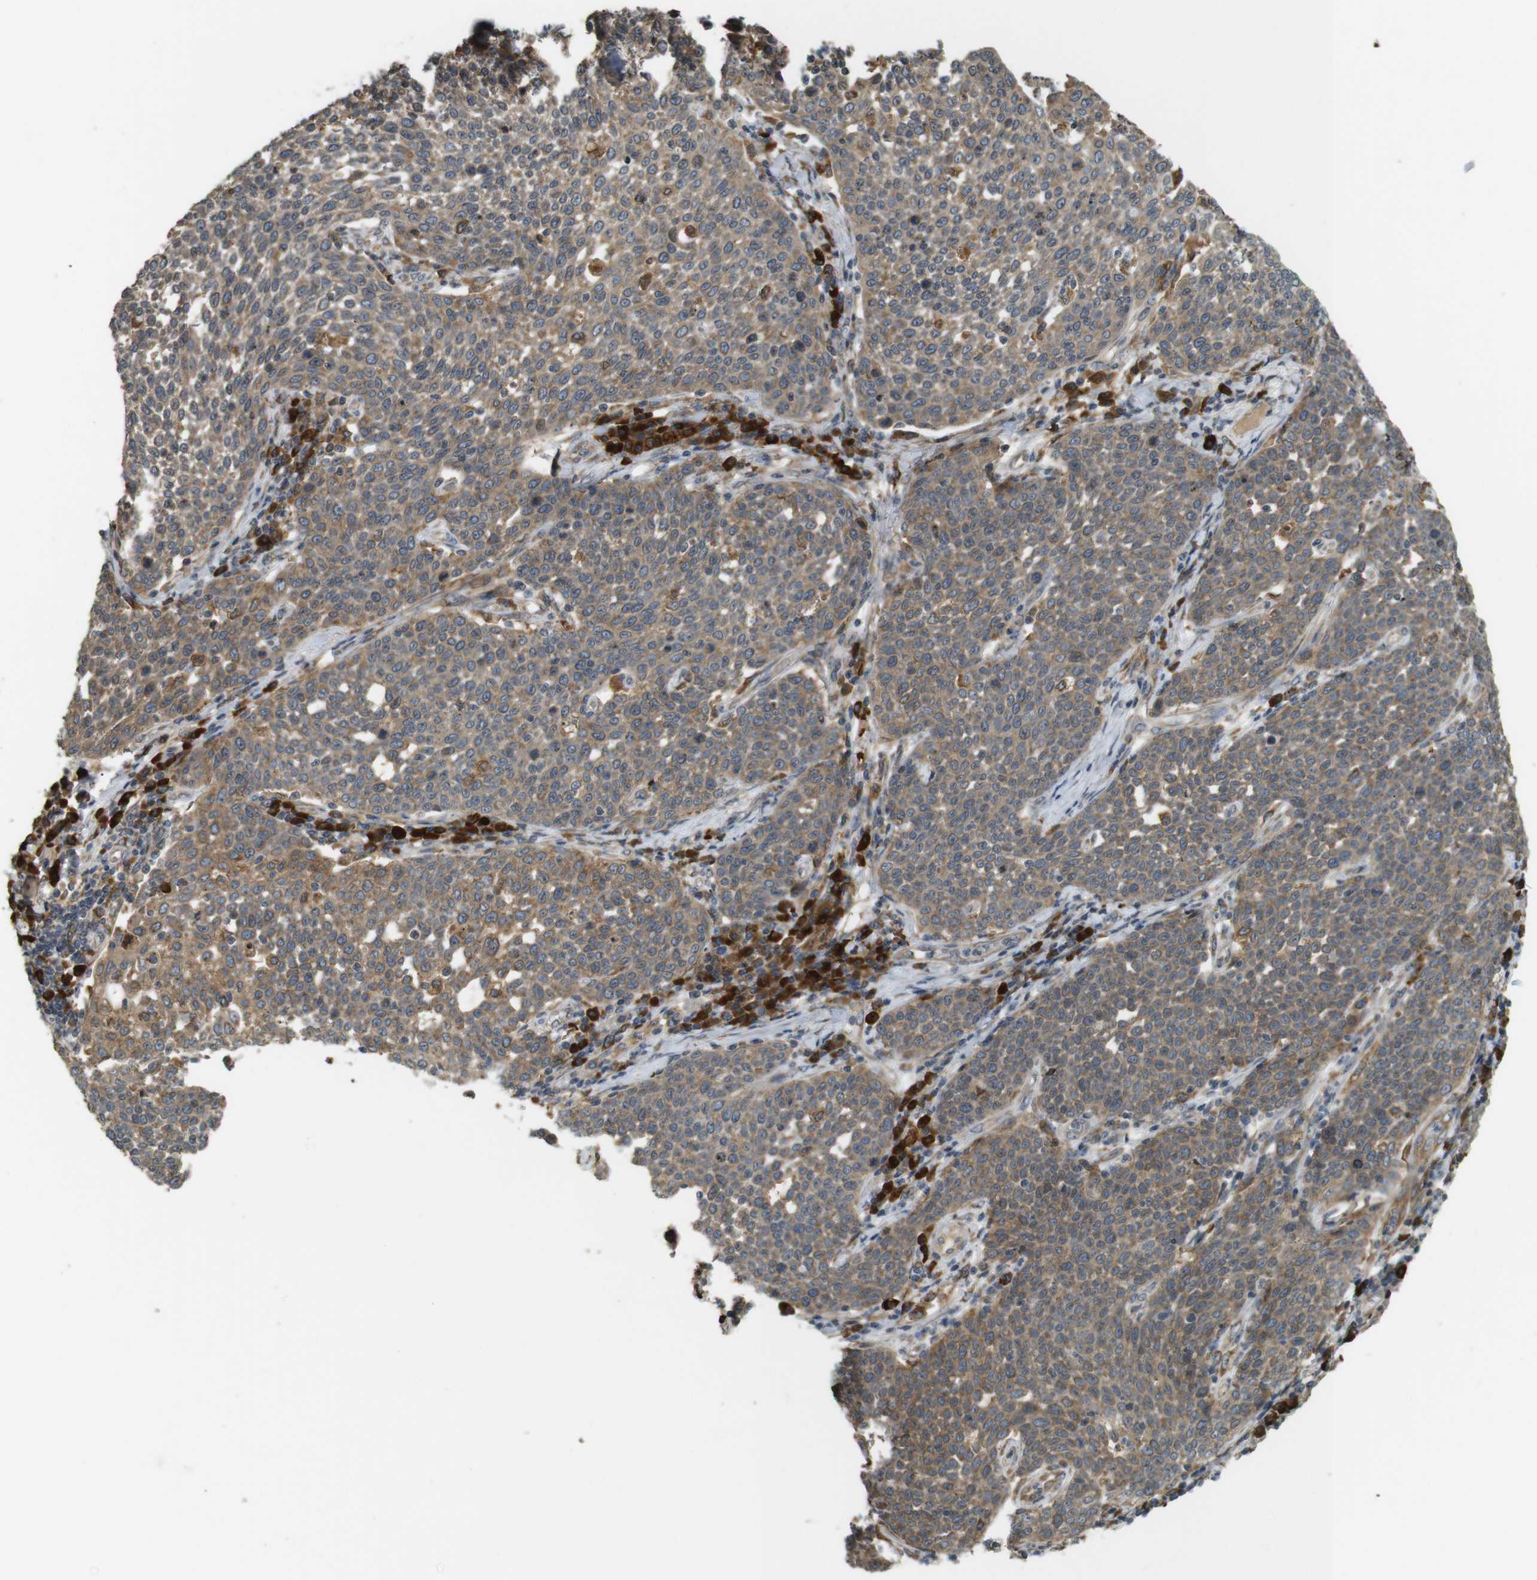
{"staining": {"intensity": "moderate", "quantity": "25%-75%", "location": "cytoplasmic/membranous"}, "tissue": "cervical cancer", "cell_type": "Tumor cells", "image_type": "cancer", "snomed": [{"axis": "morphology", "description": "Squamous cell carcinoma, NOS"}, {"axis": "topography", "description": "Cervix"}], "caption": "This histopathology image shows IHC staining of human cervical cancer, with medium moderate cytoplasmic/membranous positivity in about 25%-75% of tumor cells.", "gene": "TMED4", "patient": {"sex": "female", "age": 34}}